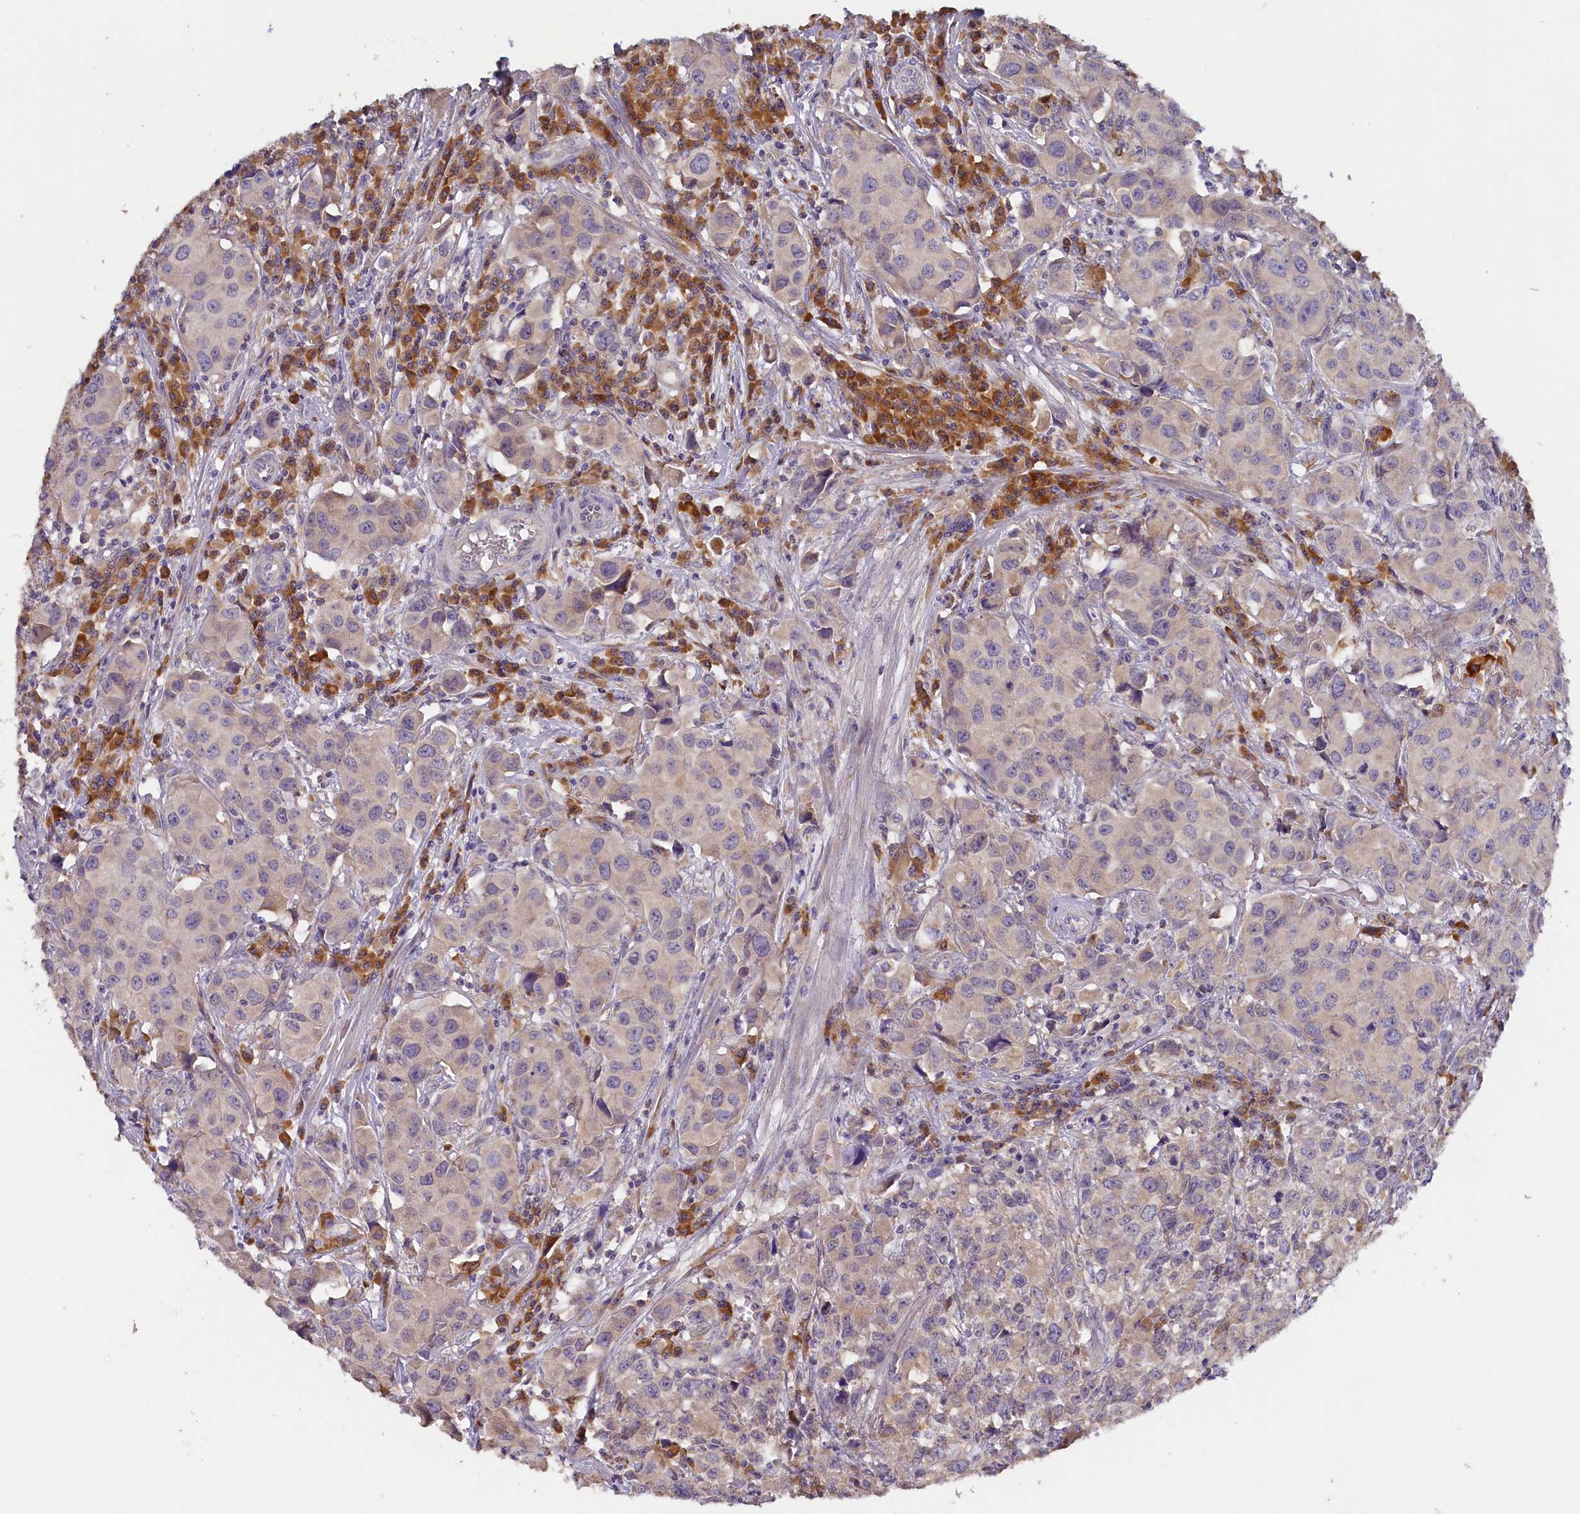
{"staining": {"intensity": "weak", "quantity": "<25%", "location": "cytoplasmic/membranous"}, "tissue": "urothelial cancer", "cell_type": "Tumor cells", "image_type": "cancer", "snomed": [{"axis": "morphology", "description": "Urothelial carcinoma, High grade"}, {"axis": "topography", "description": "Urinary bladder"}], "caption": "There is no significant expression in tumor cells of urothelial cancer. (DAB (3,3'-diaminobenzidine) immunohistochemistry visualized using brightfield microscopy, high magnification).", "gene": "ST7L", "patient": {"sex": "female", "age": 75}}